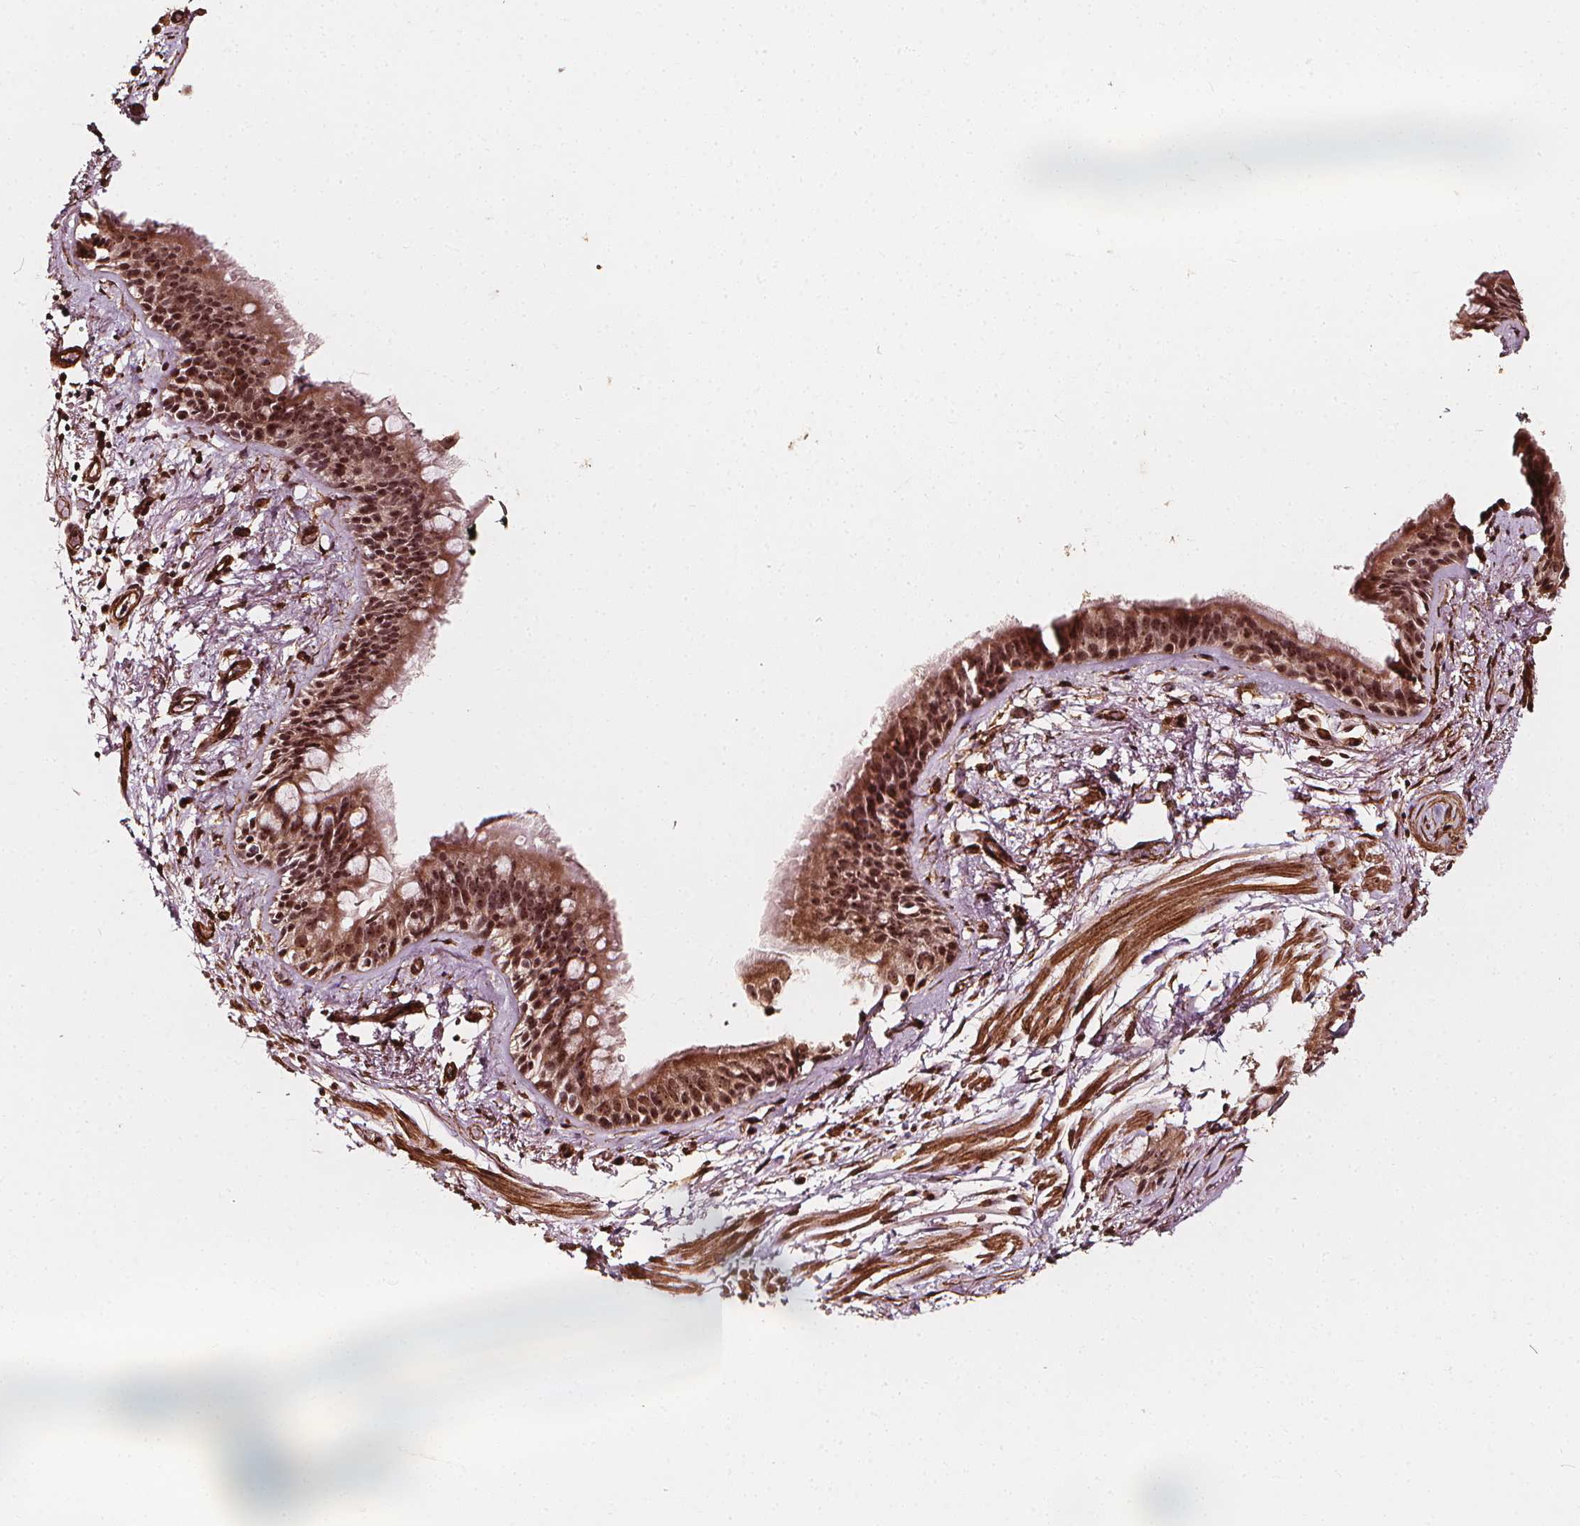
{"staining": {"intensity": "moderate", "quantity": ">75%", "location": "cytoplasmic/membranous,nuclear"}, "tissue": "bronchus", "cell_type": "Respiratory epithelial cells", "image_type": "normal", "snomed": [{"axis": "morphology", "description": "Normal tissue, NOS"}, {"axis": "topography", "description": "Cartilage tissue"}, {"axis": "topography", "description": "Bronchus"}], "caption": "Immunohistochemical staining of benign human bronchus reveals >75% levels of moderate cytoplasmic/membranous,nuclear protein positivity in about >75% of respiratory epithelial cells. (Brightfield microscopy of DAB IHC at high magnification).", "gene": "EXOSC9", "patient": {"sex": "male", "age": 58}}